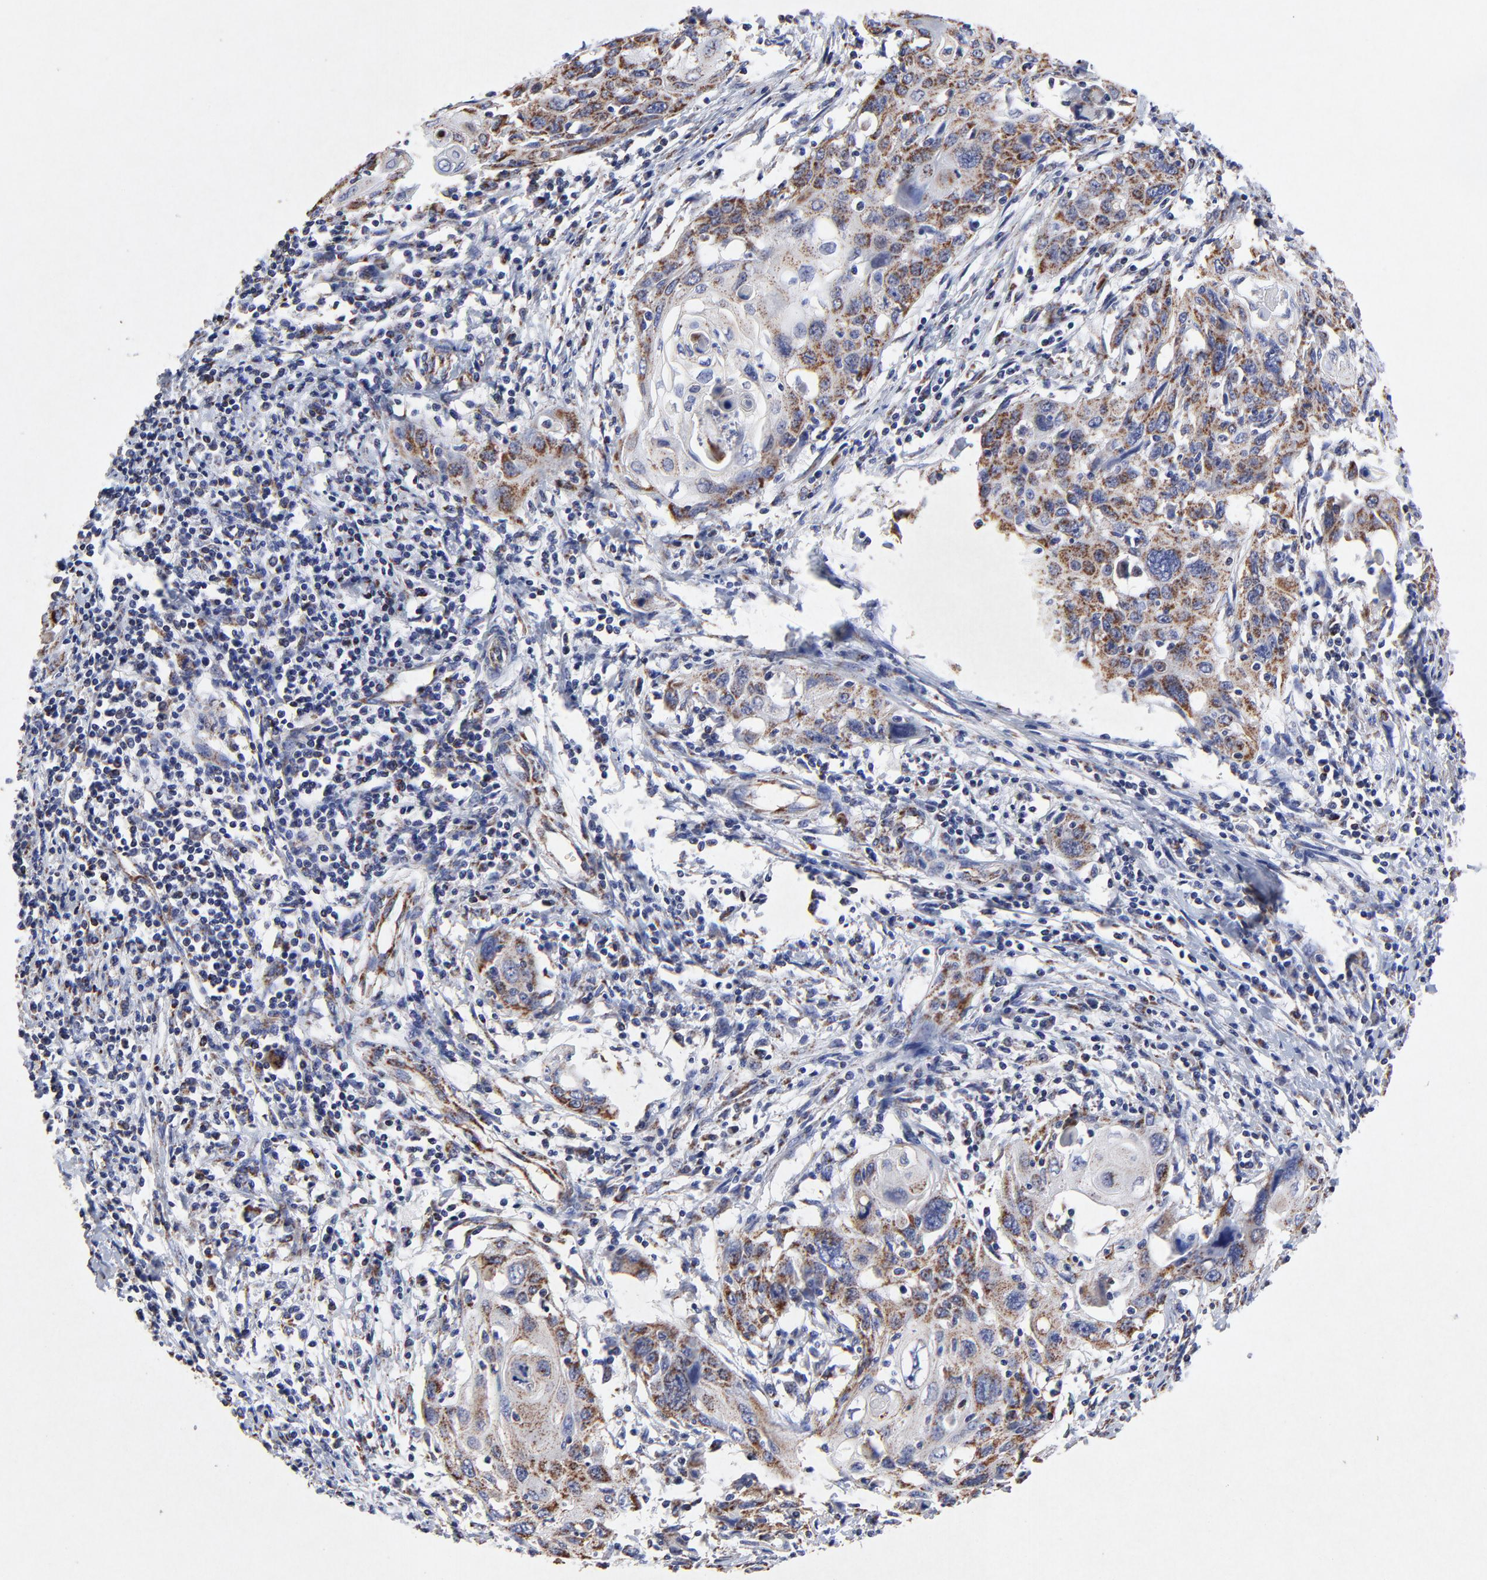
{"staining": {"intensity": "moderate", "quantity": "25%-75%", "location": "cytoplasmic/membranous"}, "tissue": "cervical cancer", "cell_type": "Tumor cells", "image_type": "cancer", "snomed": [{"axis": "morphology", "description": "Squamous cell carcinoma, NOS"}, {"axis": "topography", "description": "Cervix"}], "caption": "Immunohistochemistry (IHC) of cervical squamous cell carcinoma exhibits medium levels of moderate cytoplasmic/membranous positivity in approximately 25%-75% of tumor cells. The staining is performed using DAB brown chromogen to label protein expression. The nuclei are counter-stained blue using hematoxylin.", "gene": "SSBP1", "patient": {"sex": "female", "age": 54}}